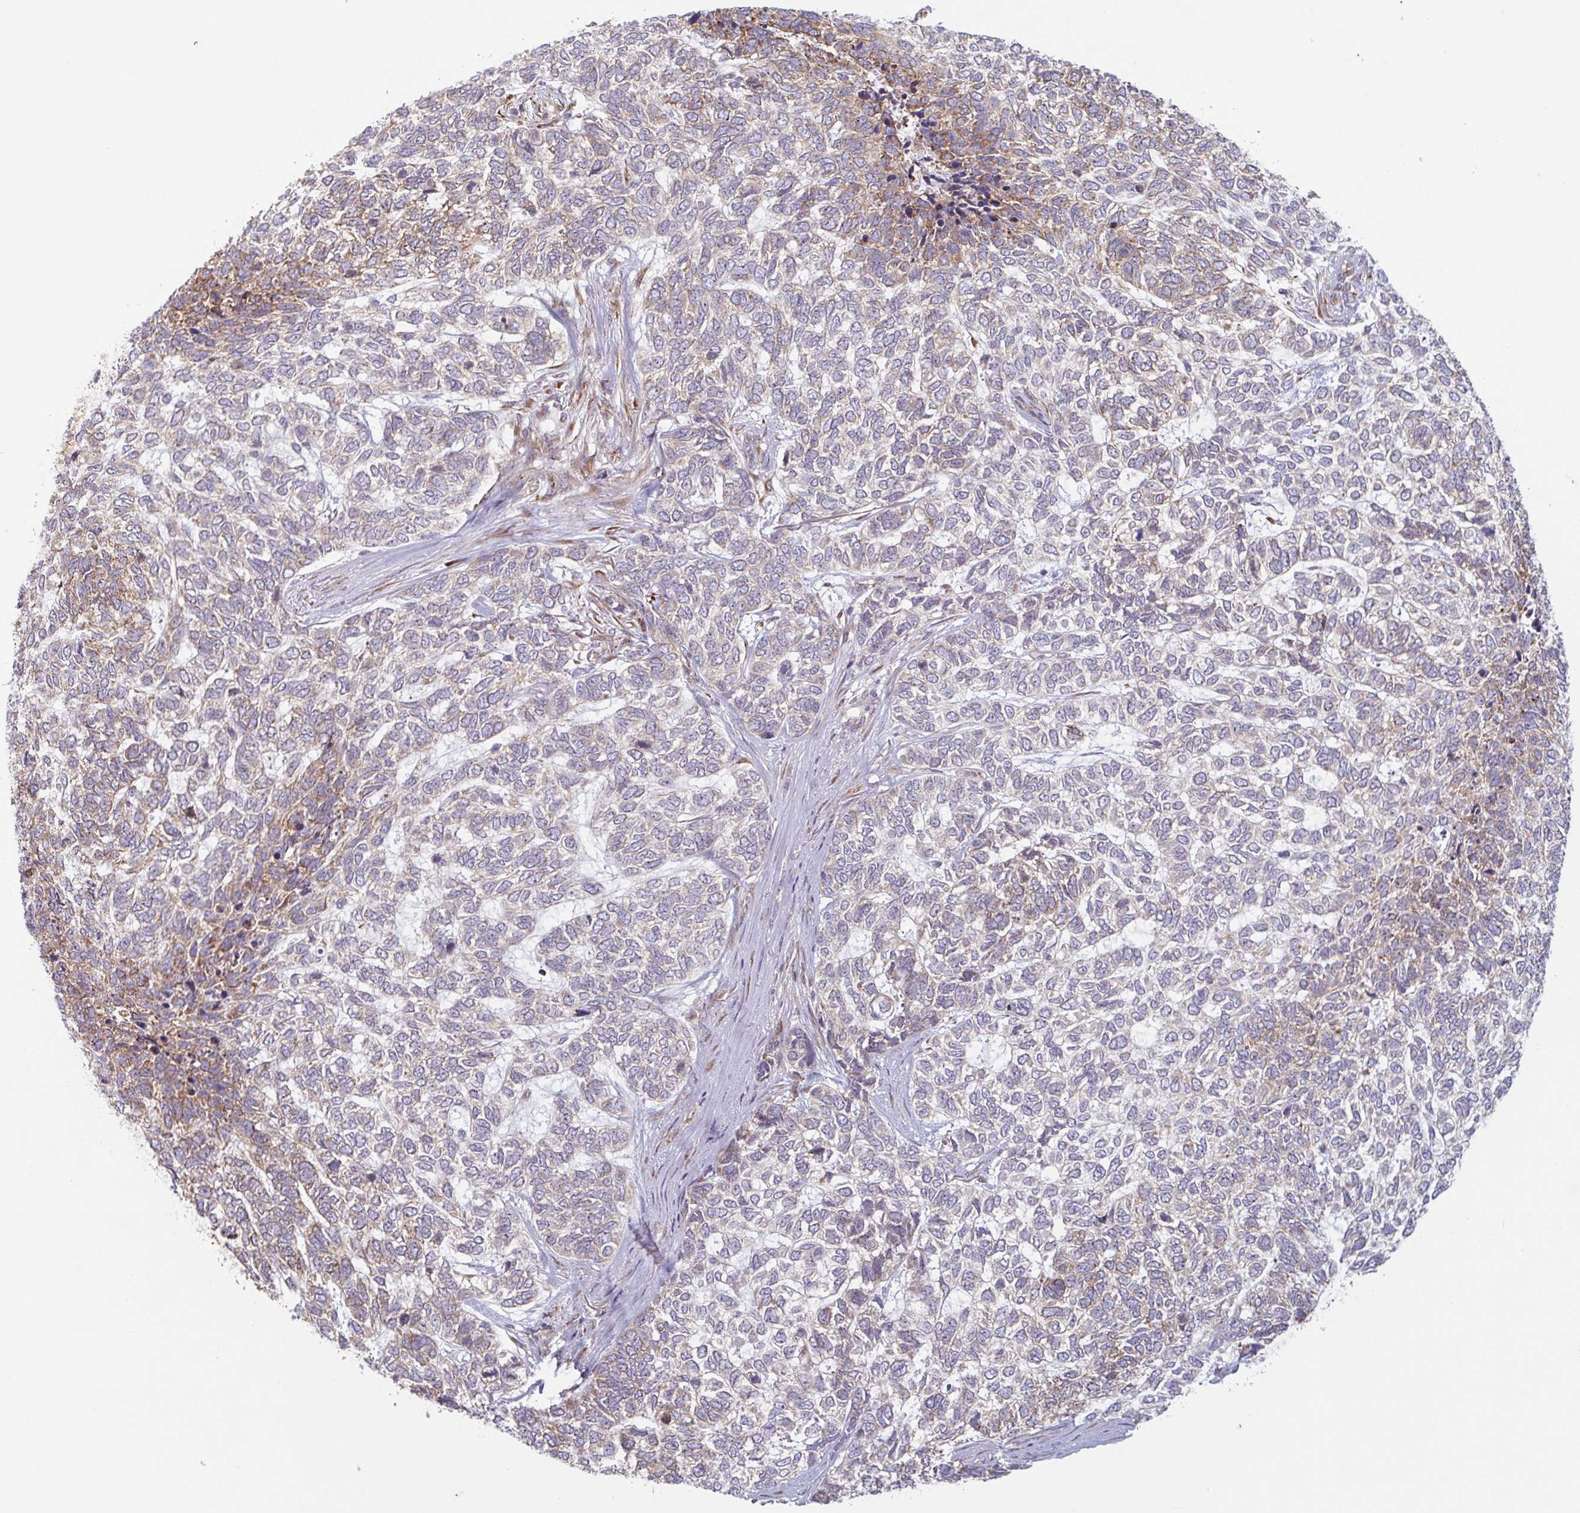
{"staining": {"intensity": "weak", "quantity": "25%-75%", "location": "cytoplasmic/membranous"}, "tissue": "skin cancer", "cell_type": "Tumor cells", "image_type": "cancer", "snomed": [{"axis": "morphology", "description": "Basal cell carcinoma"}, {"axis": "topography", "description": "Skin"}], "caption": "Immunohistochemical staining of human skin cancer (basal cell carcinoma) displays weak cytoplasmic/membranous protein staining in about 25%-75% of tumor cells. (brown staining indicates protein expression, while blue staining denotes nuclei).", "gene": "RIT1", "patient": {"sex": "female", "age": 65}}